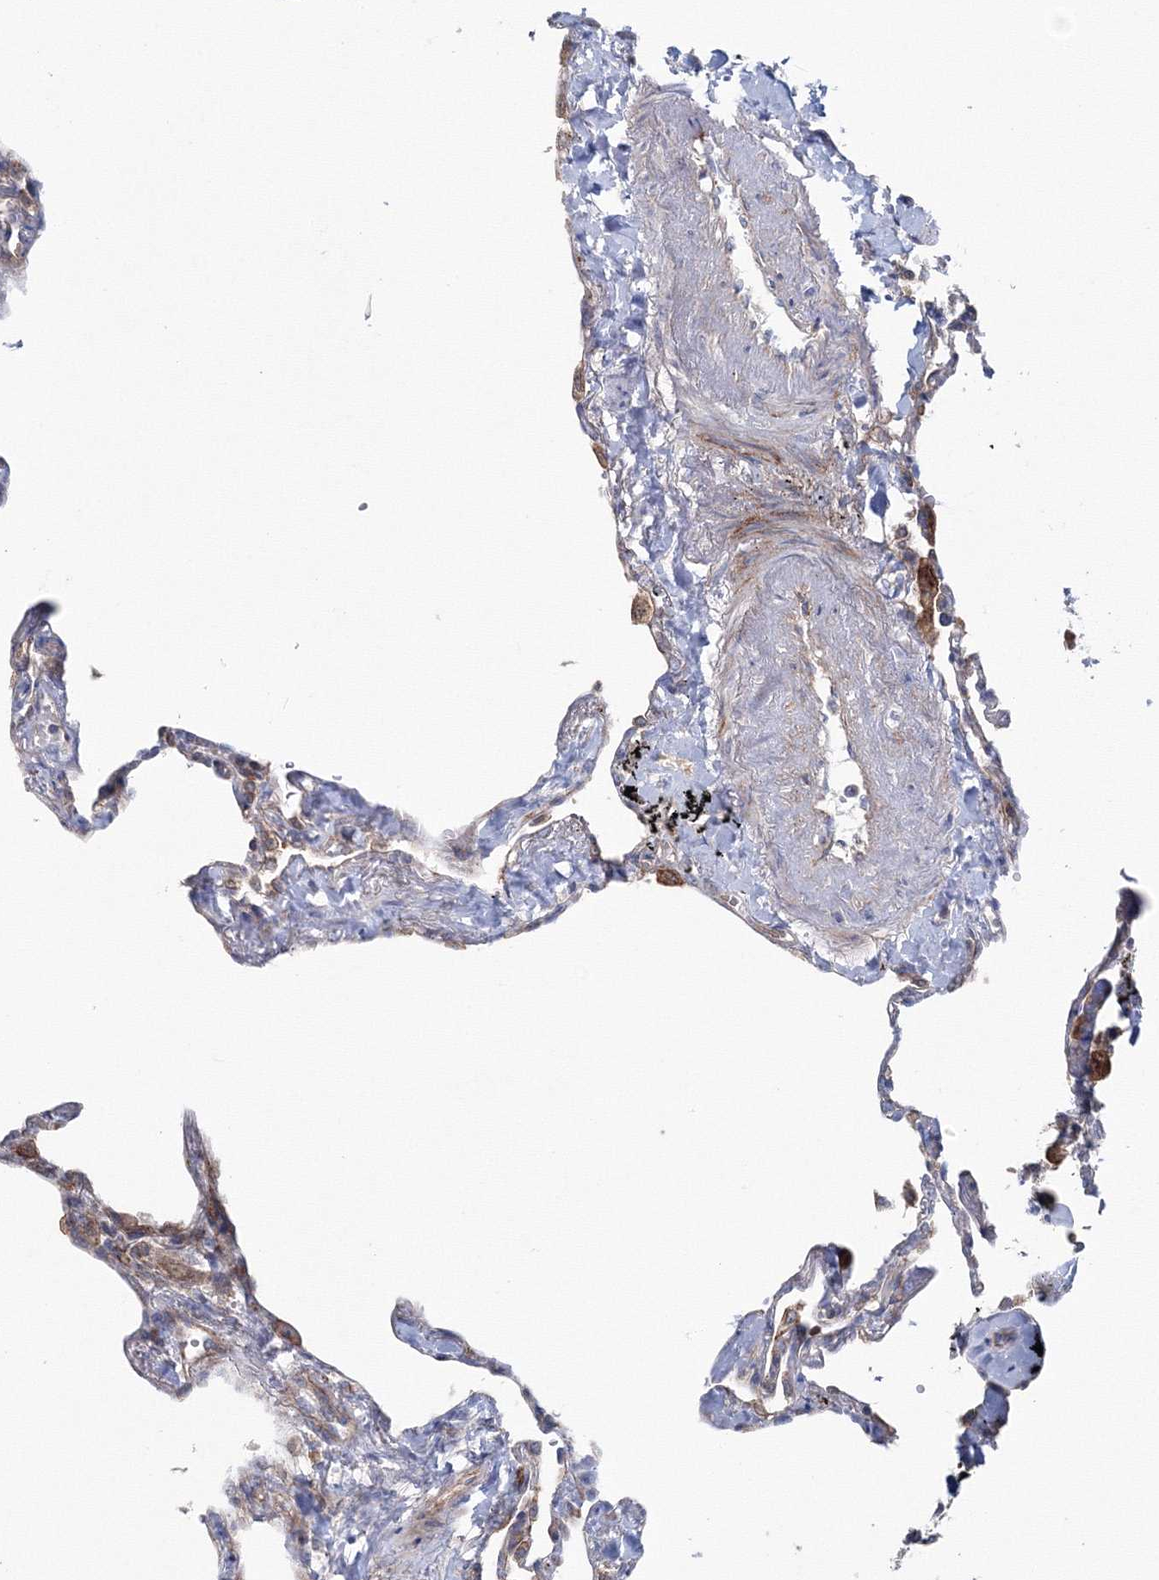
{"staining": {"intensity": "negative", "quantity": "none", "location": "none"}, "tissue": "lung", "cell_type": "Alveolar cells", "image_type": "normal", "snomed": [{"axis": "morphology", "description": "Normal tissue, NOS"}, {"axis": "topography", "description": "Lung"}], "caption": "The micrograph displays no staining of alveolar cells in normal lung. (Stains: DAB IHC with hematoxylin counter stain, Microscopy: brightfield microscopy at high magnification).", "gene": "GGA2", "patient": {"sex": "male", "age": 59}}